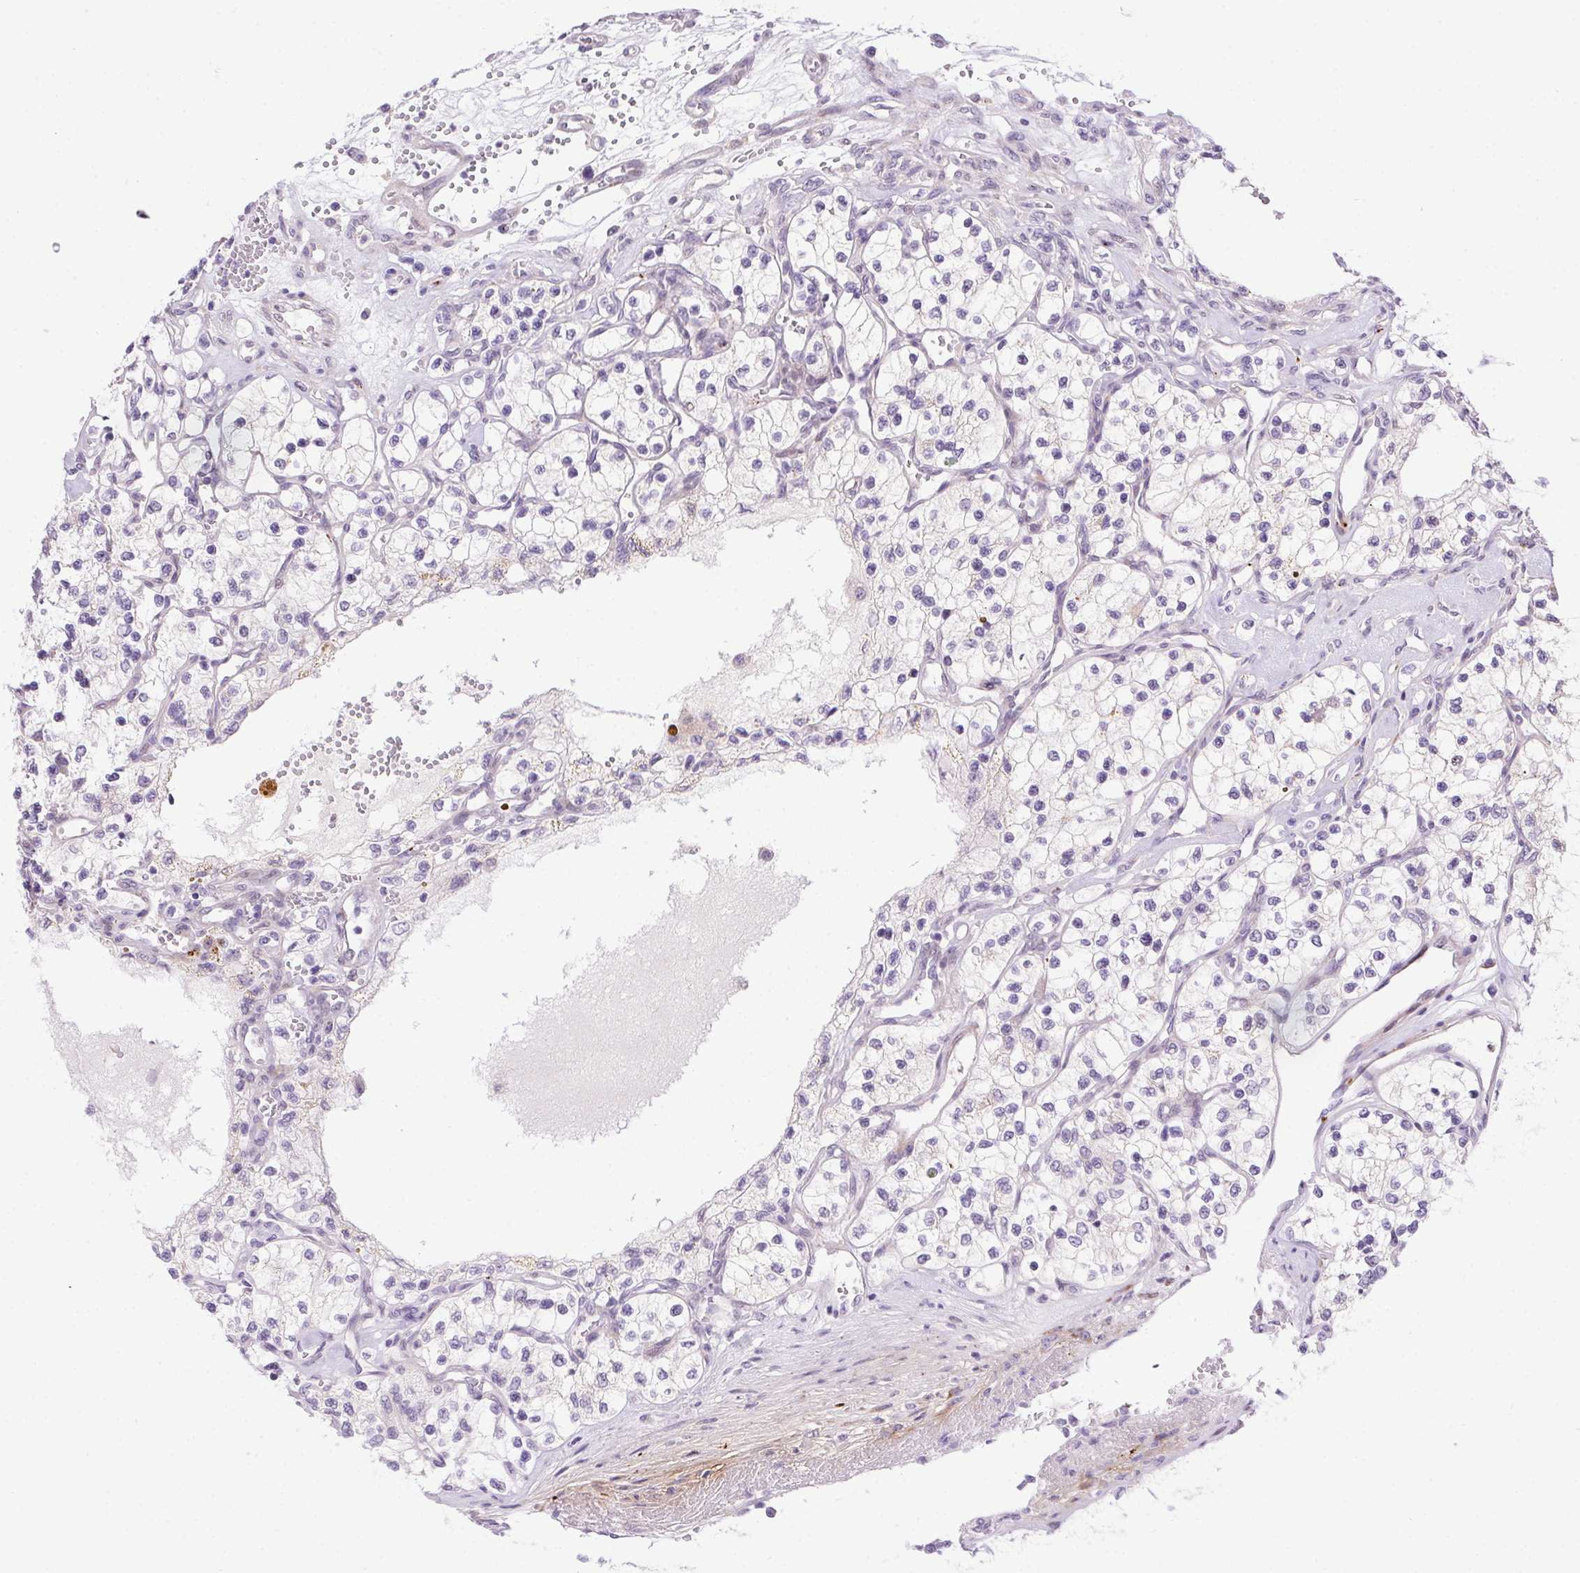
{"staining": {"intensity": "negative", "quantity": "none", "location": "none"}, "tissue": "renal cancer", "cell_type": "Tumor cells", "image_type": "cancer", "snomed": [{"axis": "morphology", "description": "Adenocarcinoma, NOS"}, {"axis": "topography", "description": "Kidney"}], "caption": "Immunohistochemistry (IHC) of human renal cancer (adenocarcinoma) reveals no staining in tumor cells. (Stains: DAB (3,3'-diaminobenzidine) immunohistochemistry (IHC) with hematoxylin counter stain, Microscopy: brightfield microscopy at high magnification).", "gene": "LRRTM1", "patient": {"sex": "female", "age": 69}}